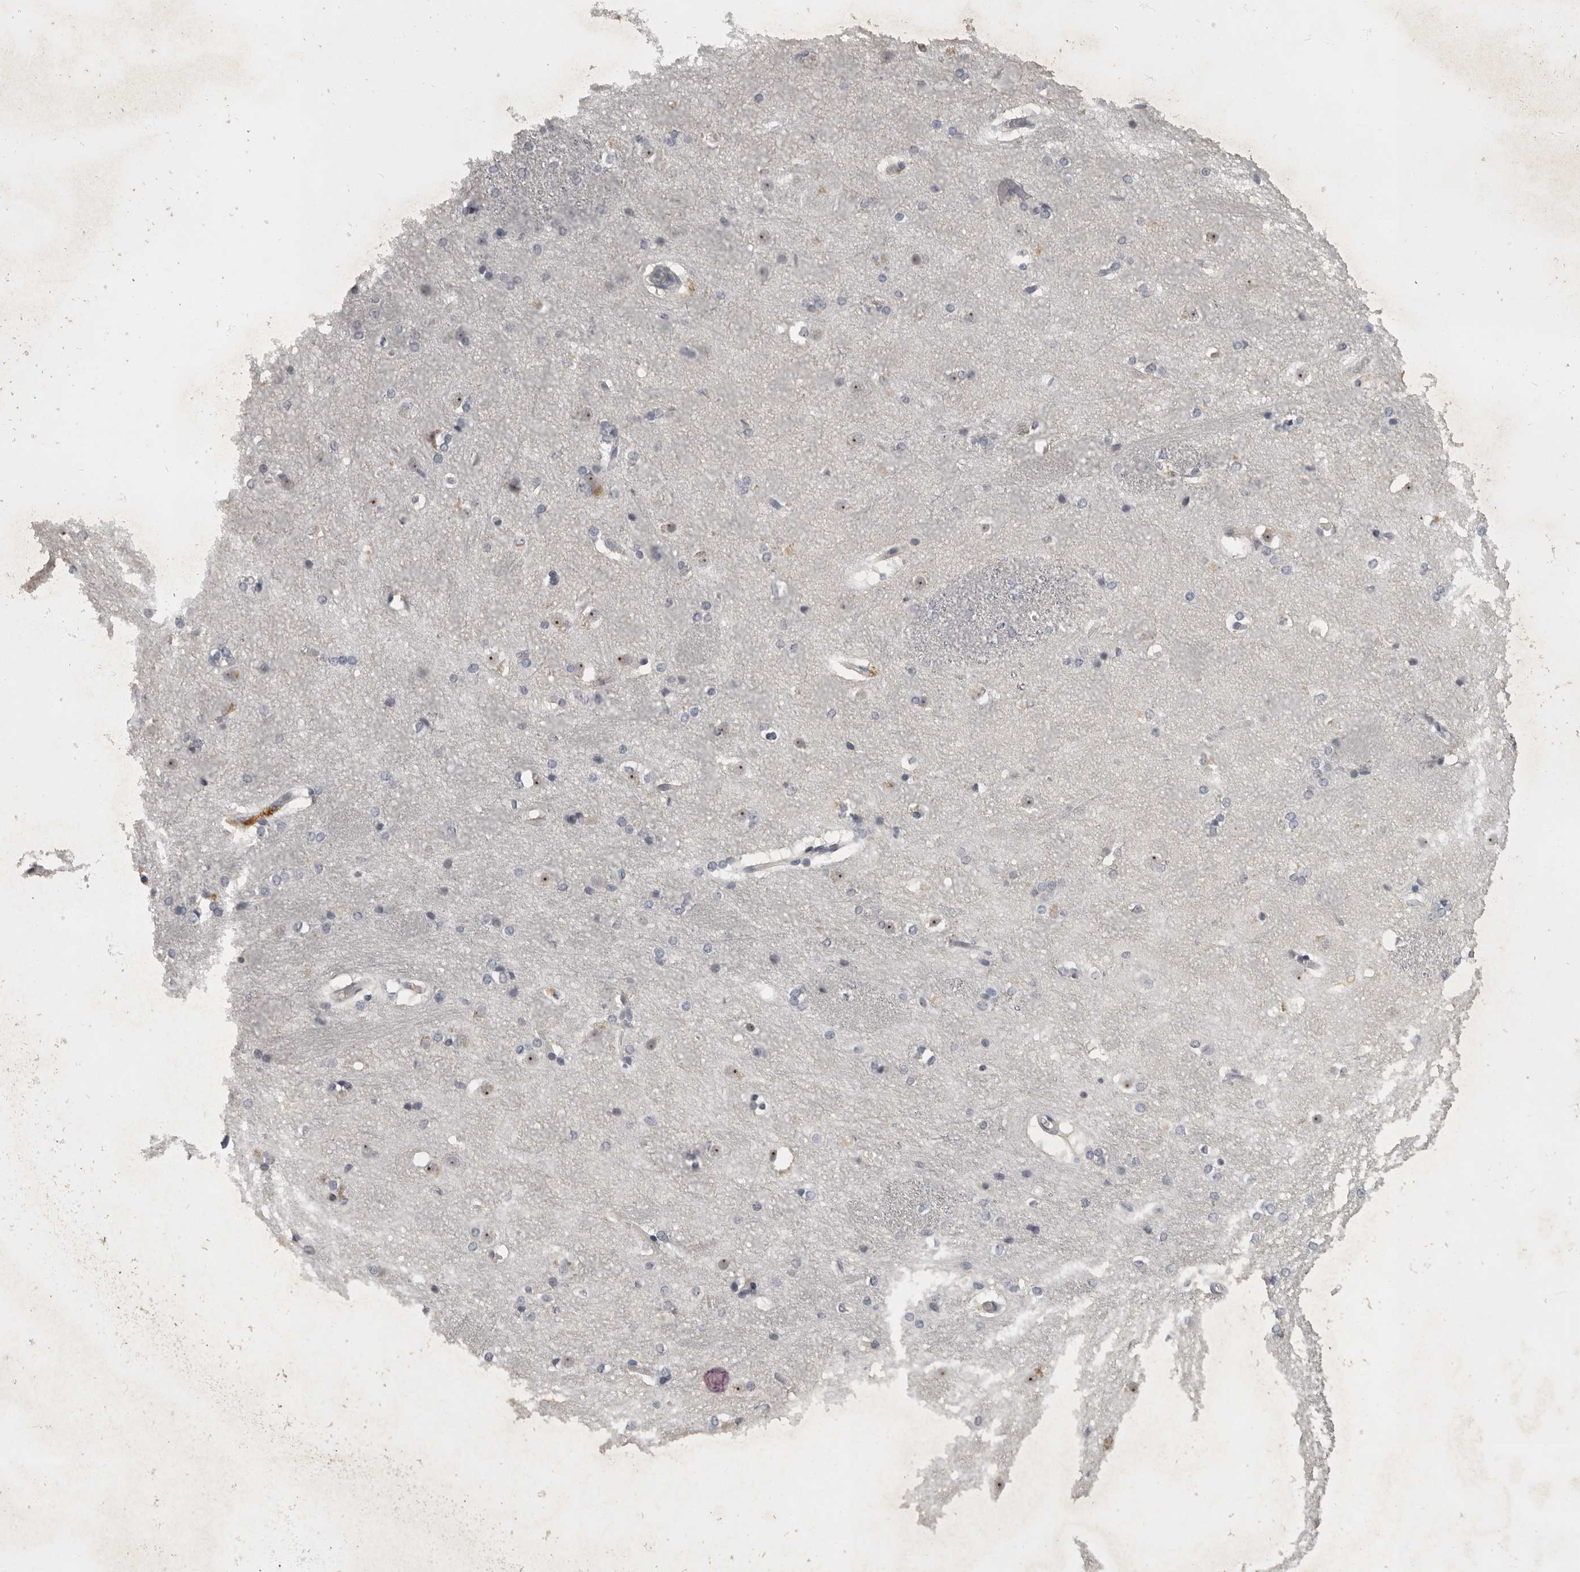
{"staining": {"intensity": "negative", "quantity": "none", "location": "none"}, "tissue": "caudate", "cell_type": "Glial cells", "image_type": "normal", "snomed": [{"axis": "morphology", "description": "Normal tissue, NOS"}, {"axis": "topography", "description": "Lateral ventricle wall"}], "caption": "Immunohistochemistry (IHC) micrograph of benign caudate: caudate stained with DAB shows no significant protein expression in glial cells. The staining was performed using DAB to visualize the protein expression in brown, while the nuclei were stained in blue with hematoxylin (Magnification: 20x).", "gene": "MRTO4", "patient": {"sex": "female", "age": 19}}